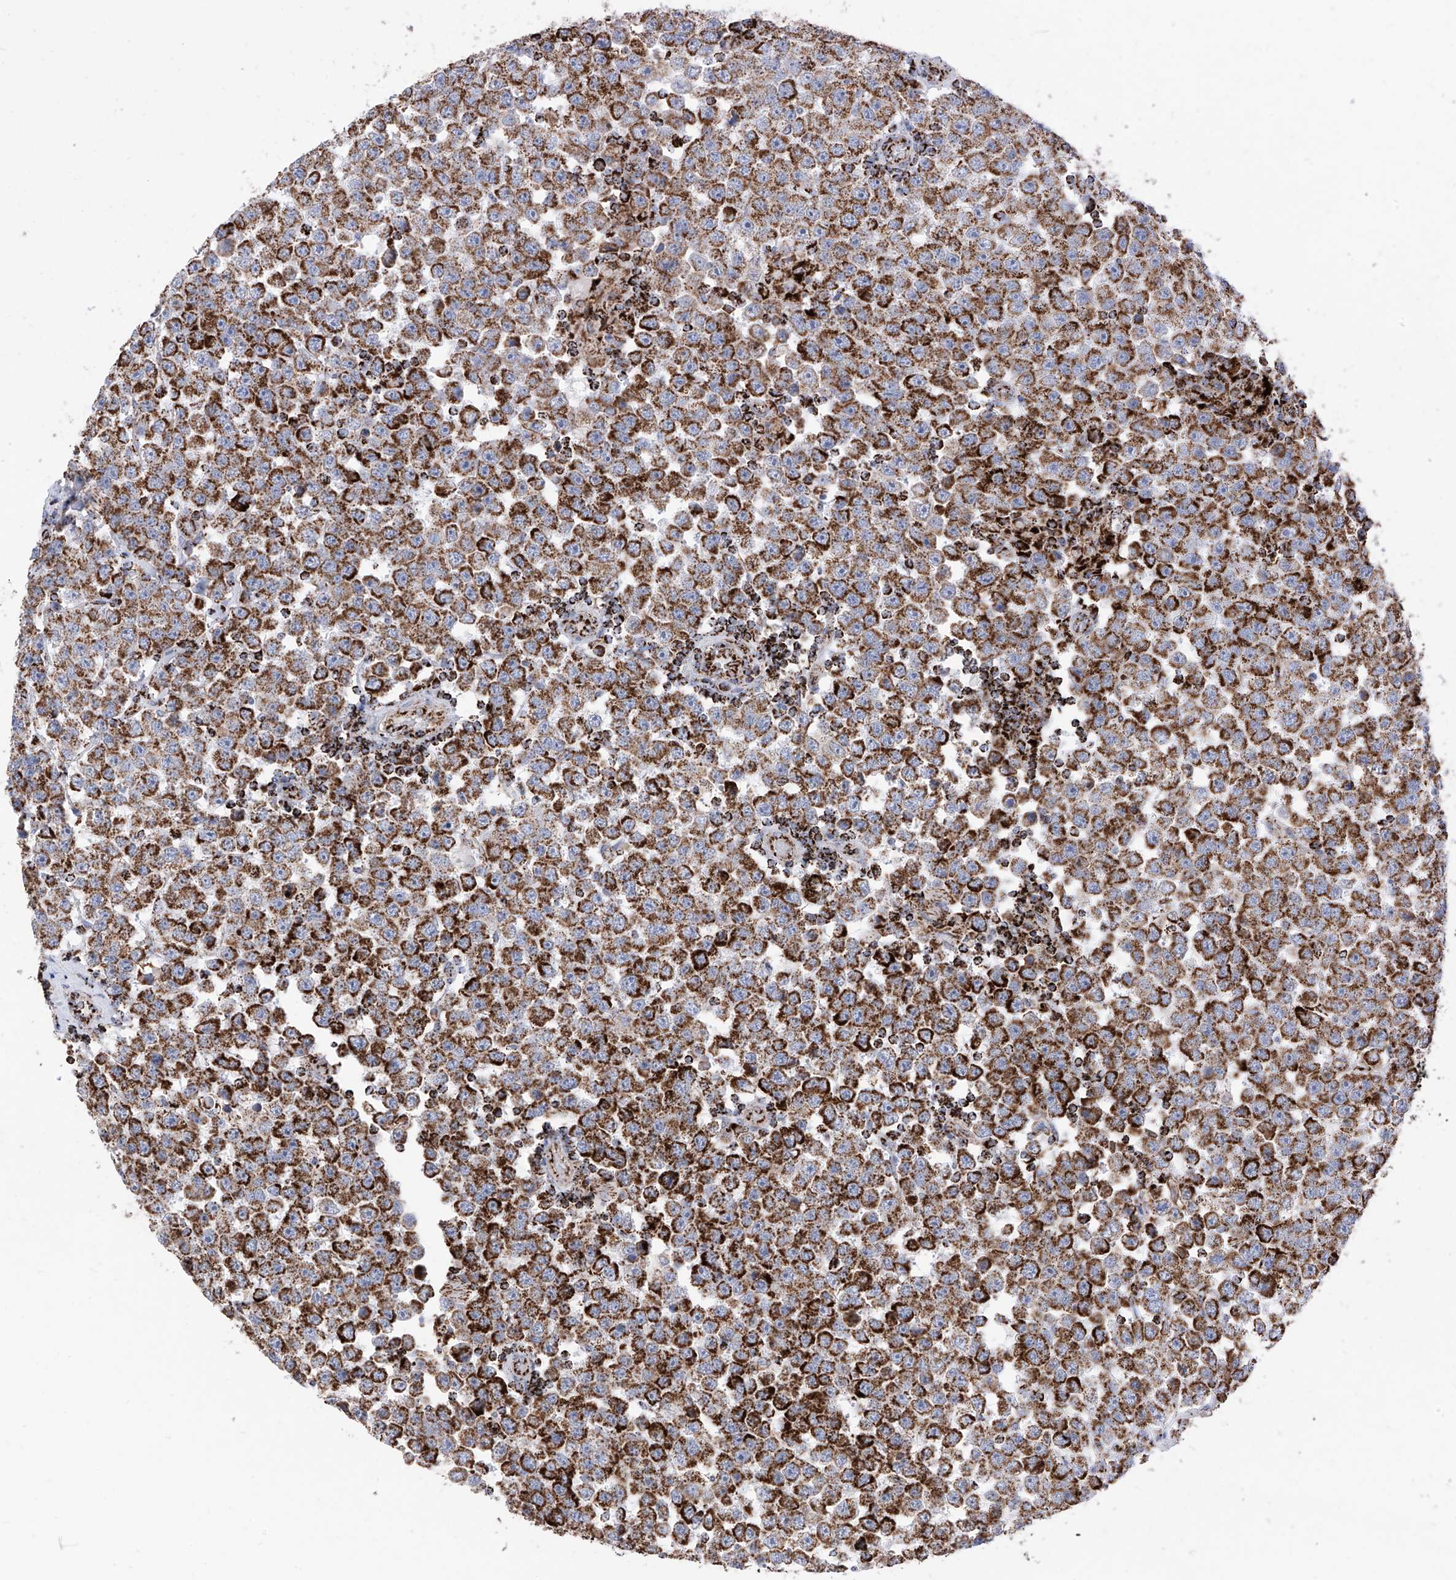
{"staining": {"intensity": "strong", "quantity": ">75%", "location": "cytoplasmic/membranous"}, "tissue": "testis cancer", "cell_type": "Tumor cells", "image_type": "cancer", "snomed": [{"axis": "morphology", "description": "Seminoma, NOS"}, {"axis": "topography", "description": "Testis"}], "caption": "Human seminoma (testis) stained with a protein marker displays strong staining in tumor cells.", "gene": "COX5B", "patient": {"sex": "male", "age": 28}}